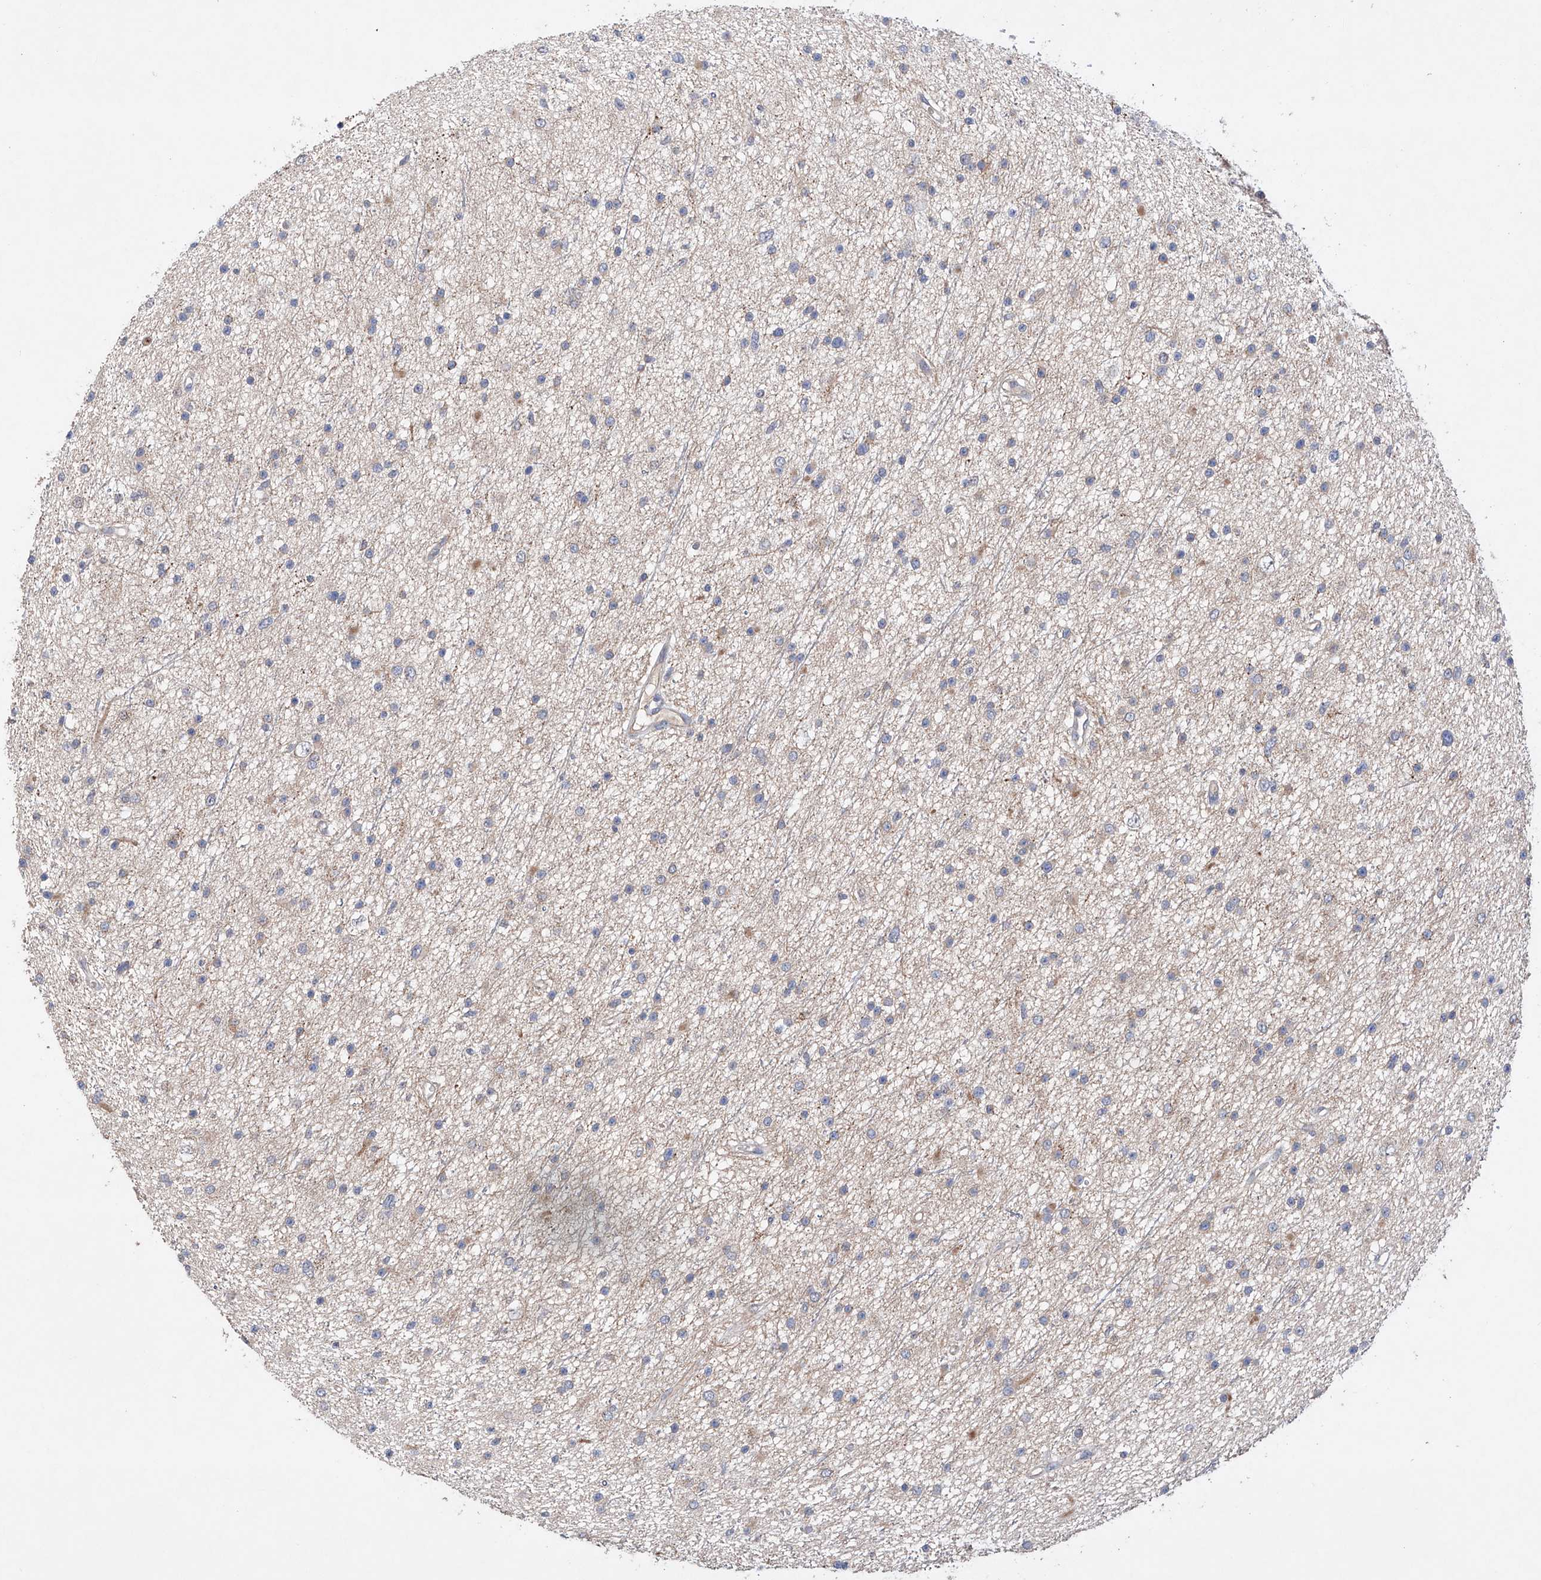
{"staining": {"intensity": "weak", "quantity": "<25%", "location": "cytoplasmic/membranous"}, "tissue": "glioma", "cell_type": "Tumor cells", "image_type": "cancer", "snomed": [{"axis": "morphology", "description": "Glioma, malignant, Low grade"}, {"axis": "topography", "description": "Cerebral cortex"}], "caption": "Histopathology image shows no protein expression in tumor cells of malignant glioma (low-grade) tissue.", "gene": "AFG1L", "patient": {"sex": "female", "age": 39}}